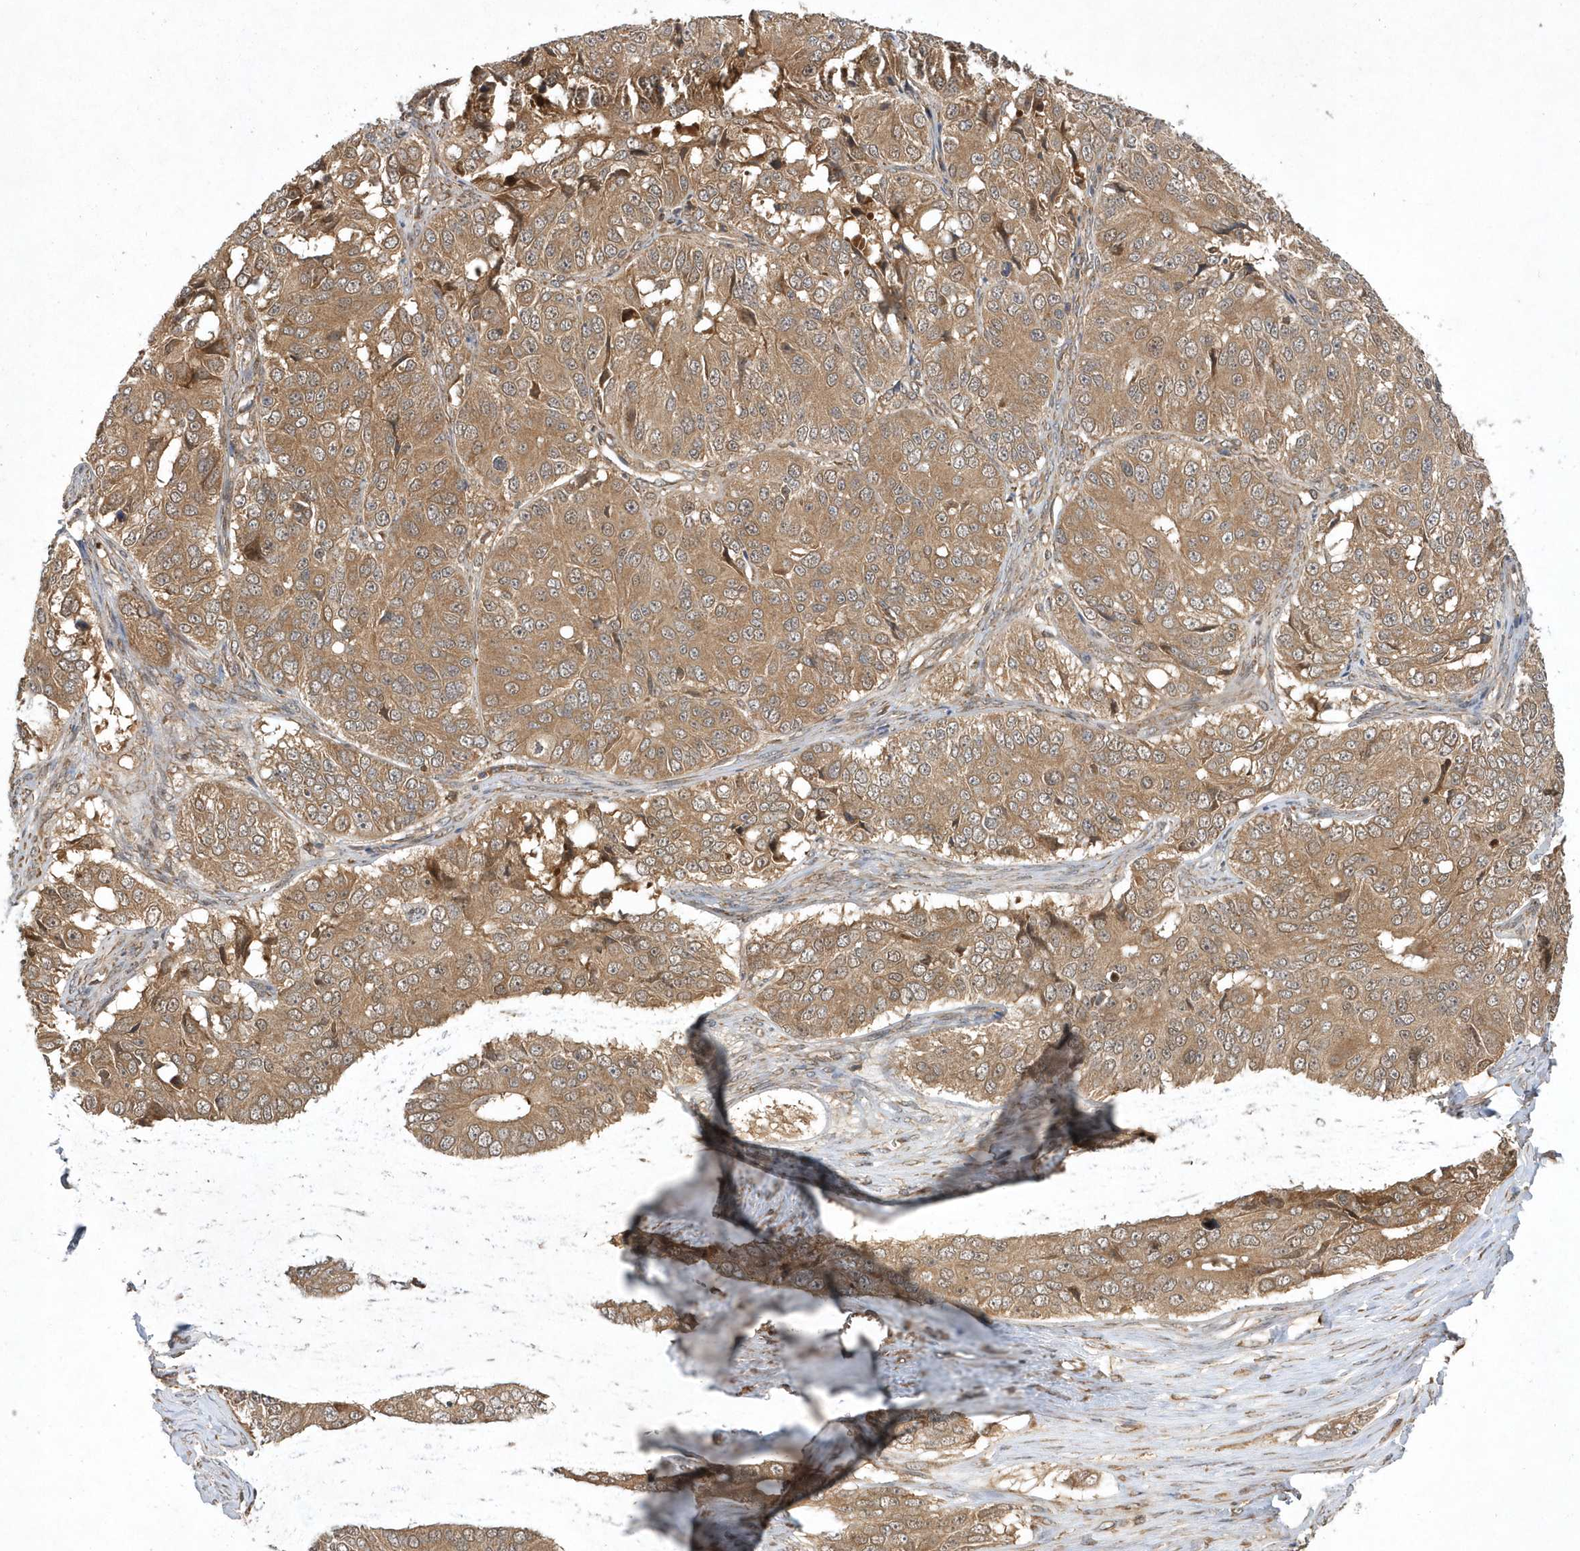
{"staining": {"intensity": "moderate", "quantity": ">75%", "location": "cytoplasmic/membranous"}, "tissue": "ovarian cancer", "cell_type": "Tumor cells", "image_type": "cancer", "snomed": [{"axis": "morphology", "description": "Carcinoma, endometroid"}, {"axis": "topography", "description": "Ovary"}], "caption": "The histopathology image shows a brown stain indicating the presence of a protein in the cytoplasmic/membranous of tumor cells in ovarian cancer (endometroid carcinoma).", "gene": "GFM2", "patient": {"sex": "female", "age": 51}}